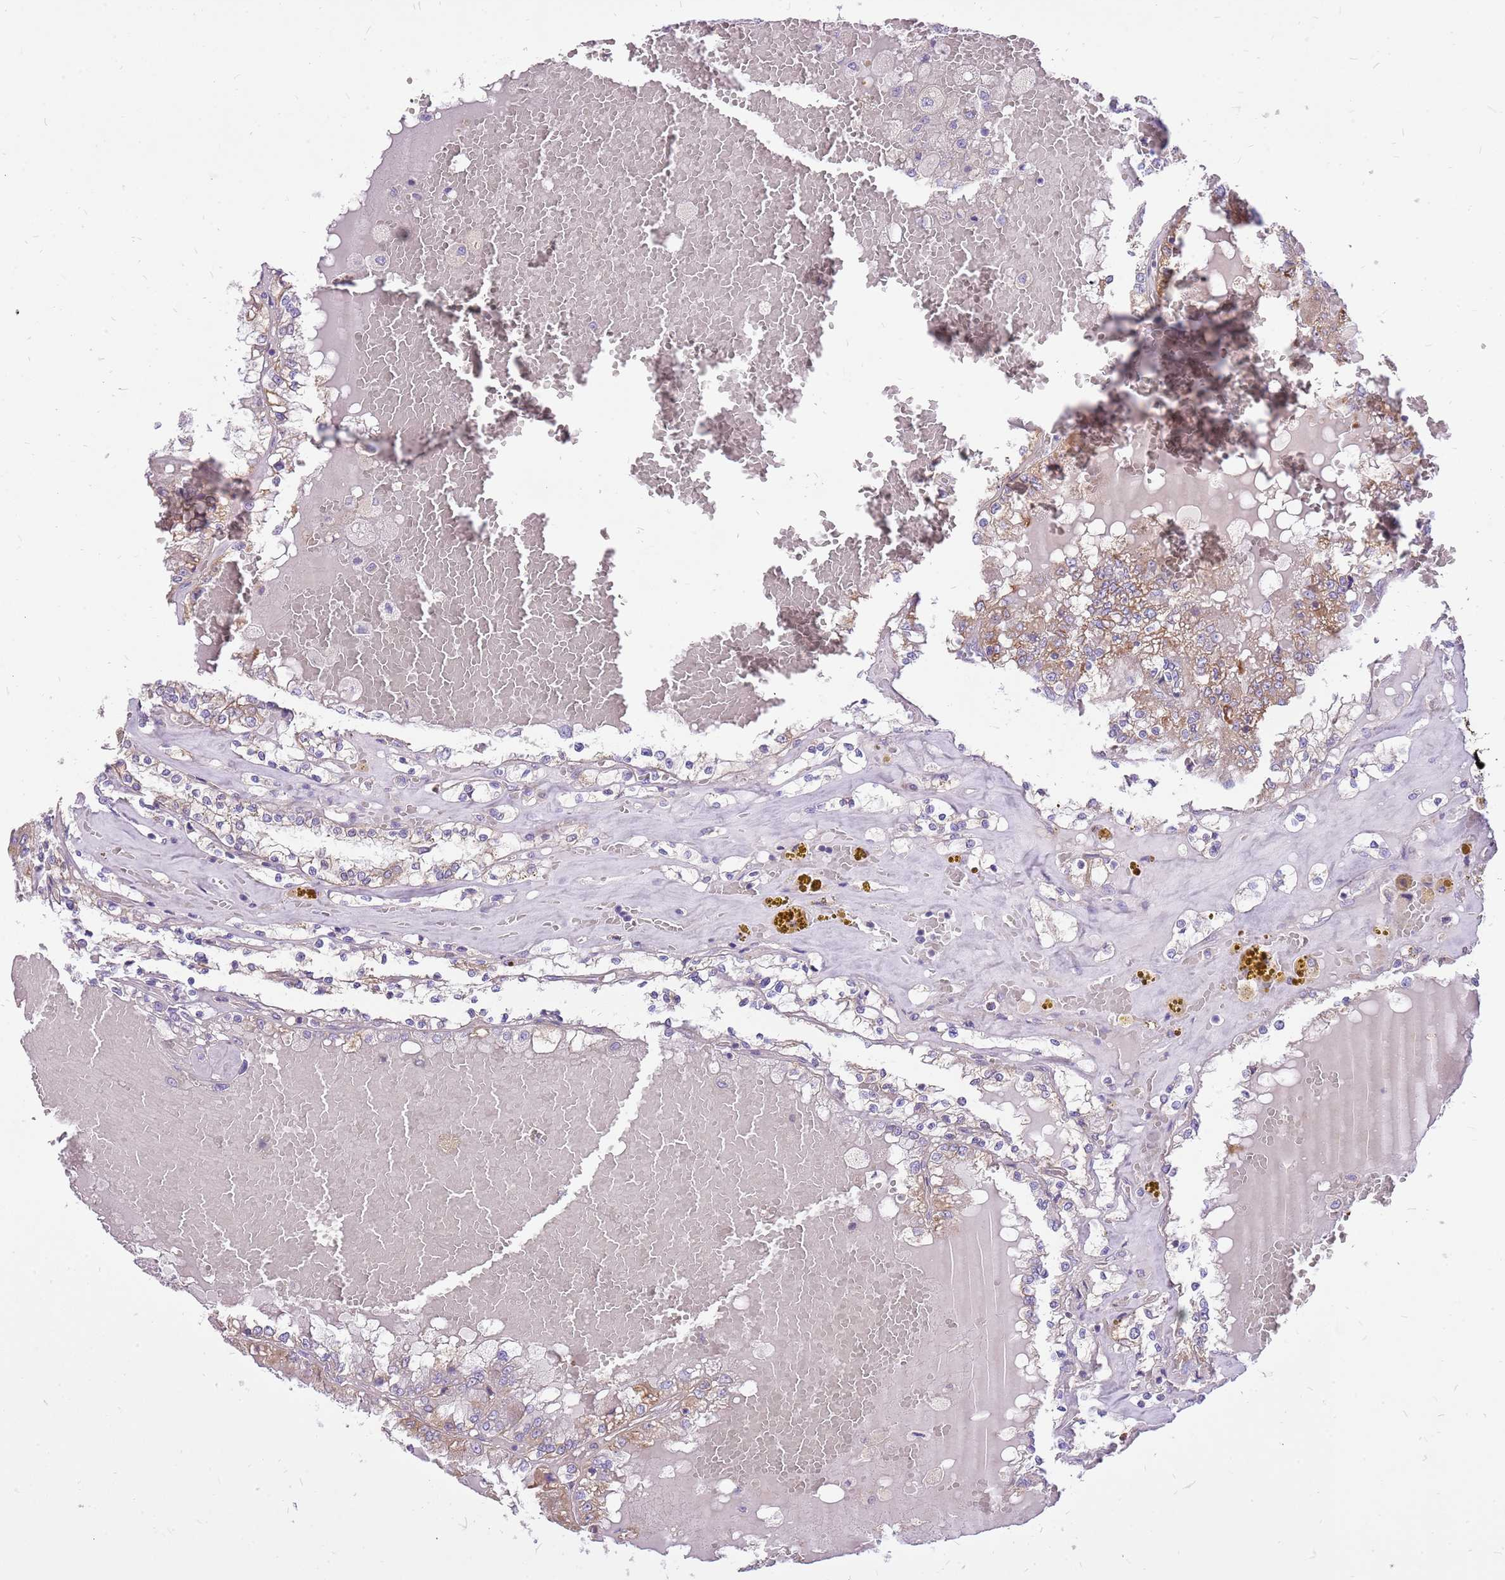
{"staining": {"intensity": "moderate", "quantity": "<25%", "location": "cytoplasmic/membranous"}, "tissue": "renal cancer", "cell_type": "Tumor cells", "image_type": "cancer", "snomed": [{"axis": "morphology", "description": "Adenocarcinoma, NOS"}, {"axis": "topography", "description": "Kidney"}], "caption": "The image reveals staining of adenocarcinoma (renal), revealing moderate cytoplasmic/membranous protein staining (brown color) within tumor cells.", "gene": "WASHC4", "patient": {"sex": "female", "age": 56}}